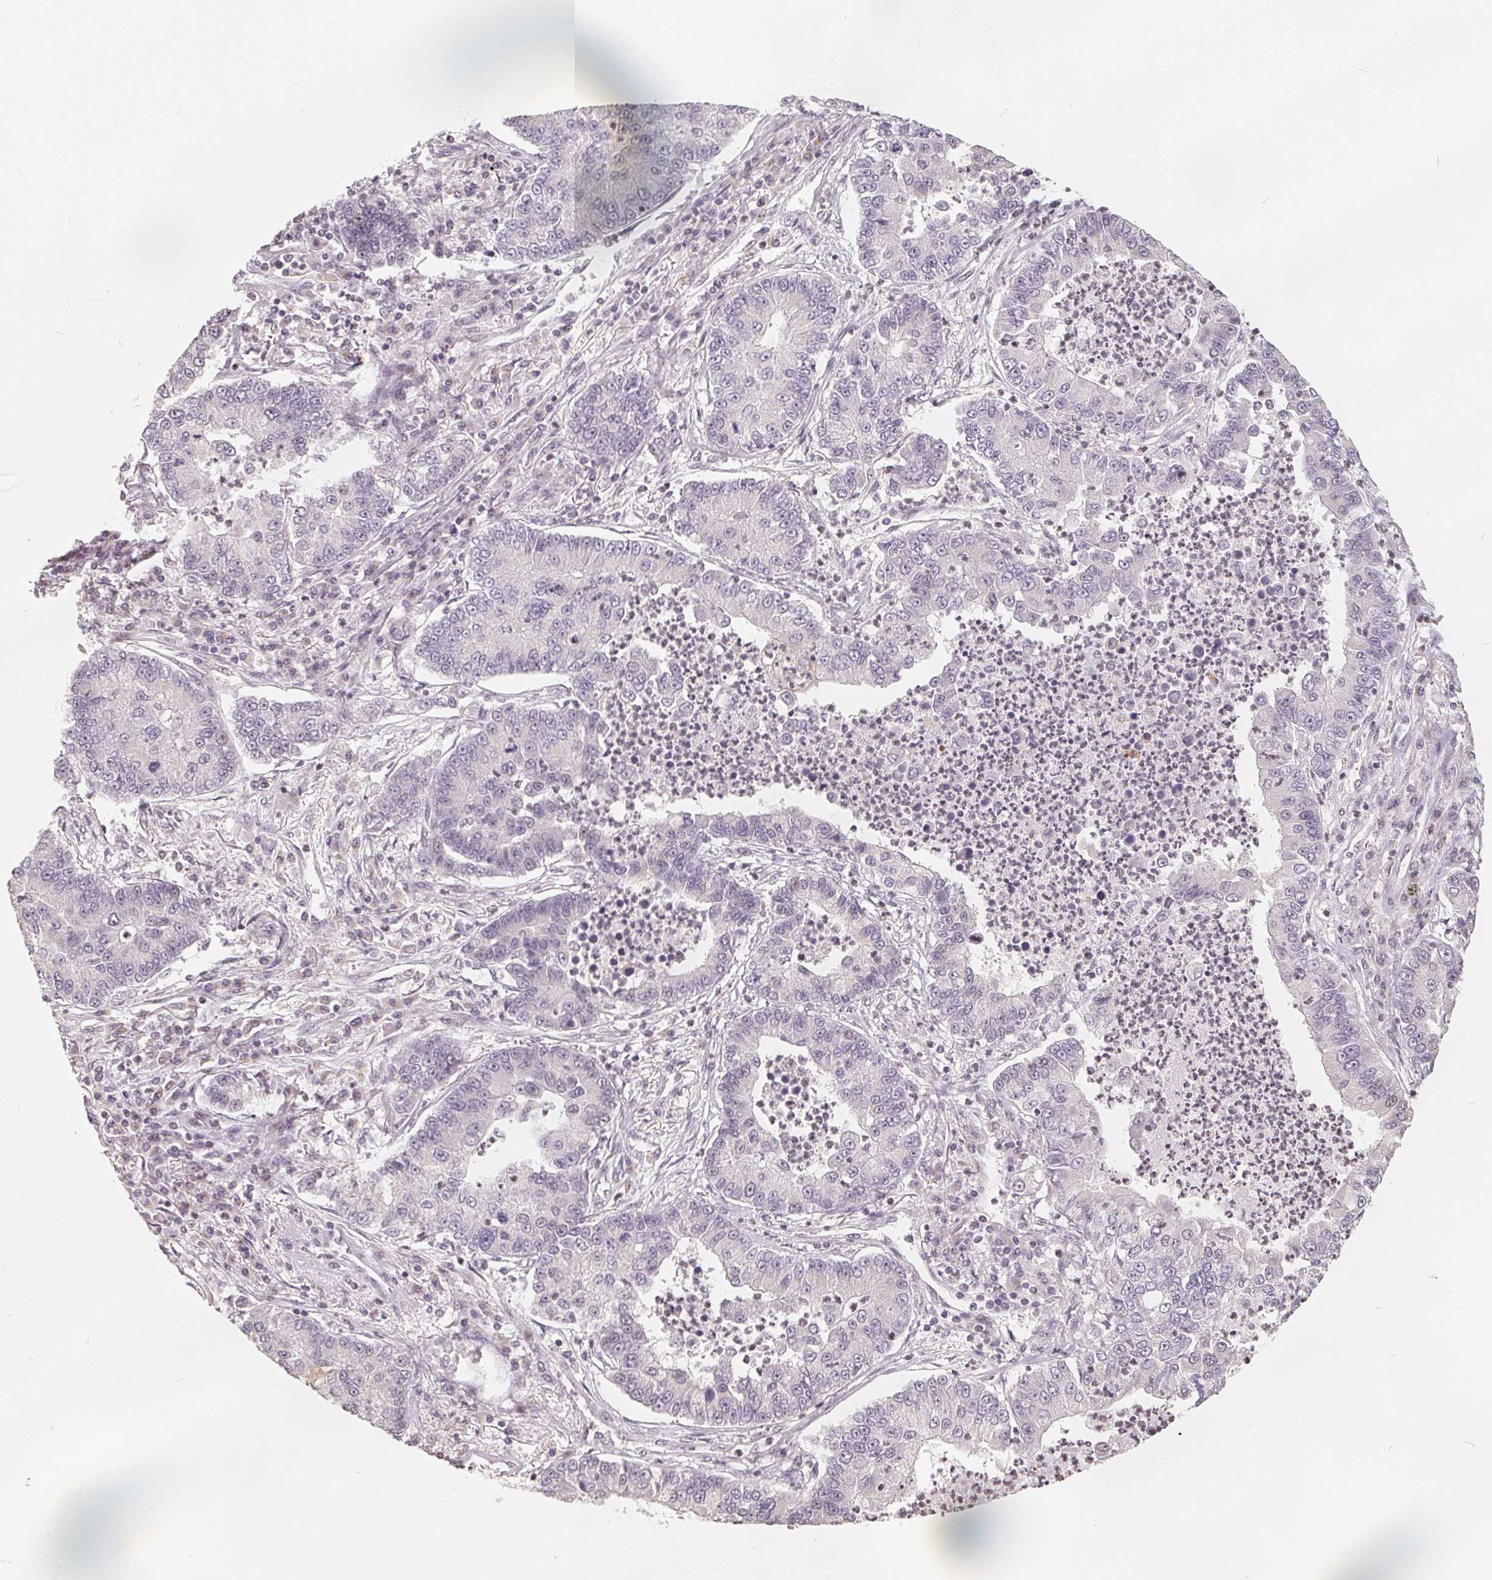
{"staining": {"intensity": "negative", "quantity": "none", "location": "none"}, "tissue": "lung cancer", "cell_type": "Tumor cells", "image_type": "cancer", "snomed": [{"axis": "morphology", "description": "Adenocarcinoma, NOS"}, {"axis": "topography", "description": "Lung"}], "caption": "Micrograph shows no protein positivity in tumor cells of lung adenocarcinoma tissue. (Stains: DAB (3,3'-diaminobenzidine) IHC with hematoxylin counter stain, Microscopy: brightfield microscopy at high magnification).", "gene": "CCDC138", "patient": {"sex": "female", "age": 57}}